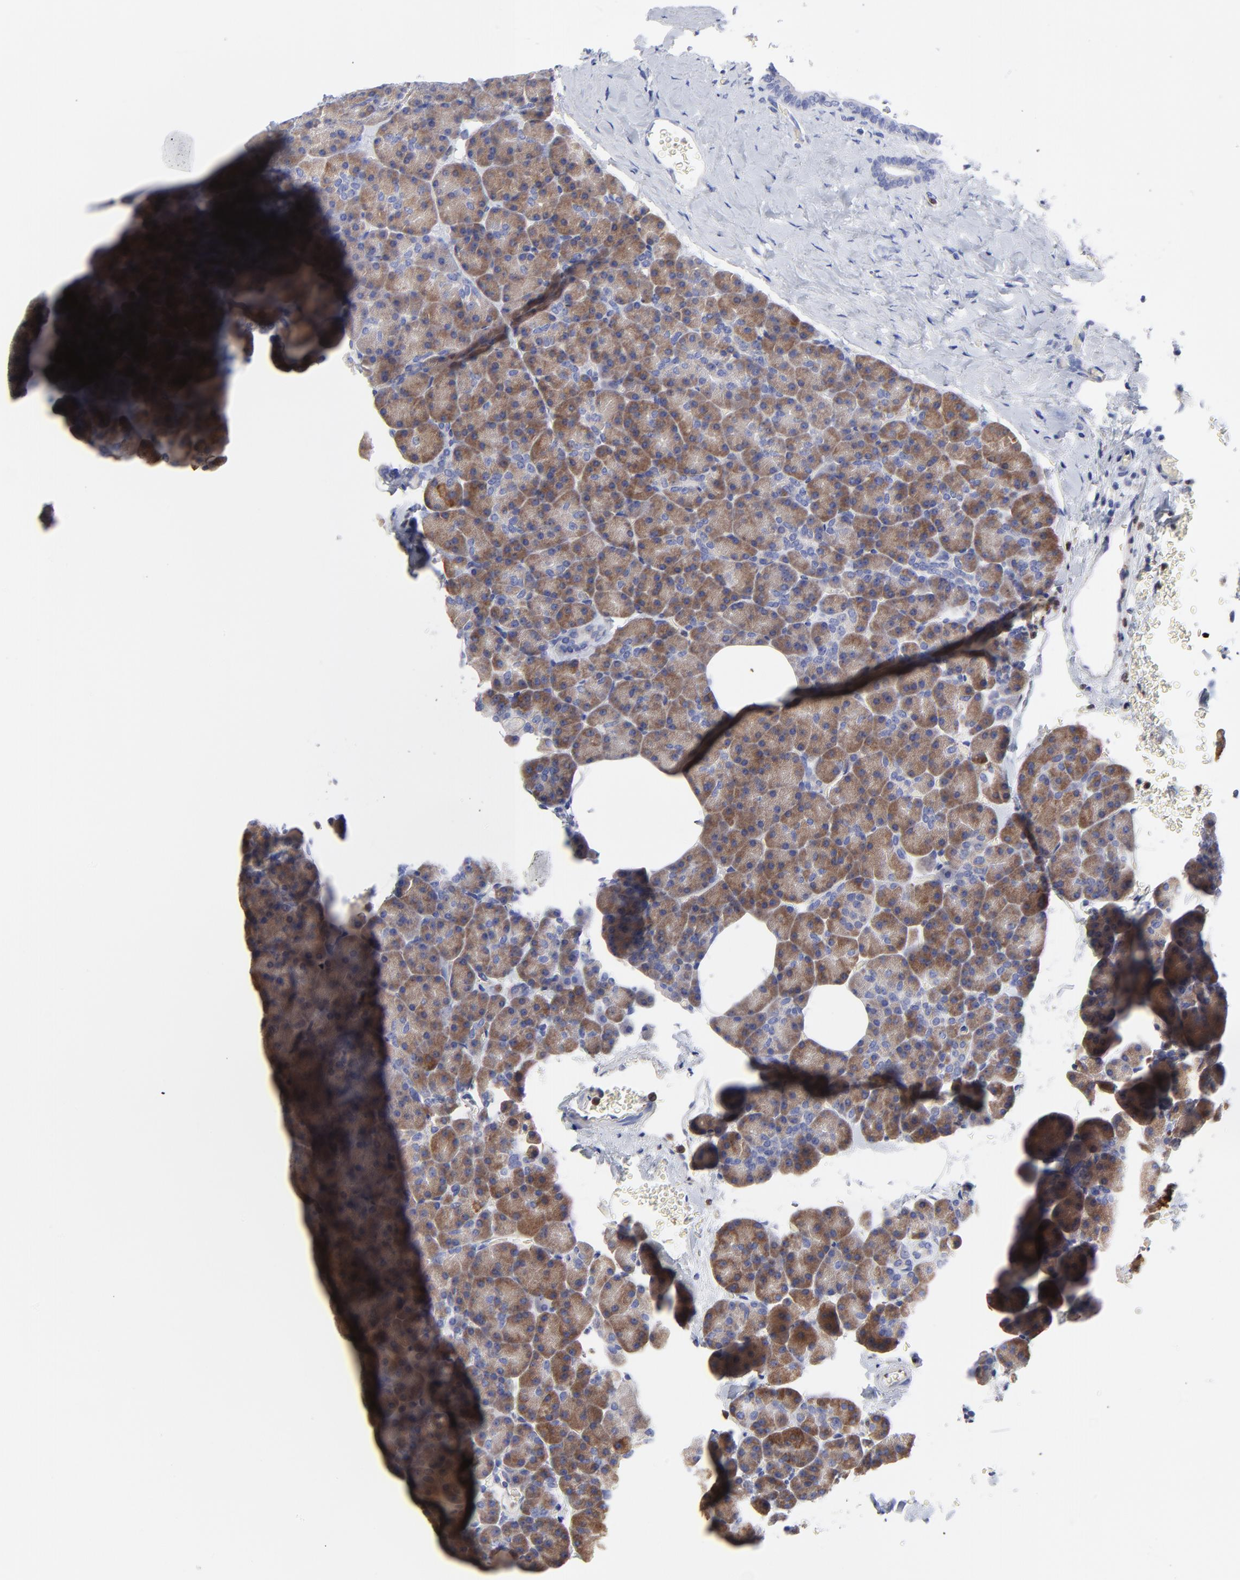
{"staining": {"intensity": "moderate", "quantity": ">75%", "location": "cytoplasmic/membranous"}, "tissue": "pancreas", "cell_type": "Exocrine glandular cells", "image_type": "normal", "snomed": [{"axis": "morphology", "description": "Normal tissue, NOS"}, {"axis": "topography", "description": "Pancreas"}], "caption": "Protein expression by immunohistochemistry exhibits moderate cytoplasmic/membranous staining in approximately >75% of exocrine glandular cells in normal pancreas.", "gene": "MOSPD2", "patient": {"sex": "female", "age": 35}}